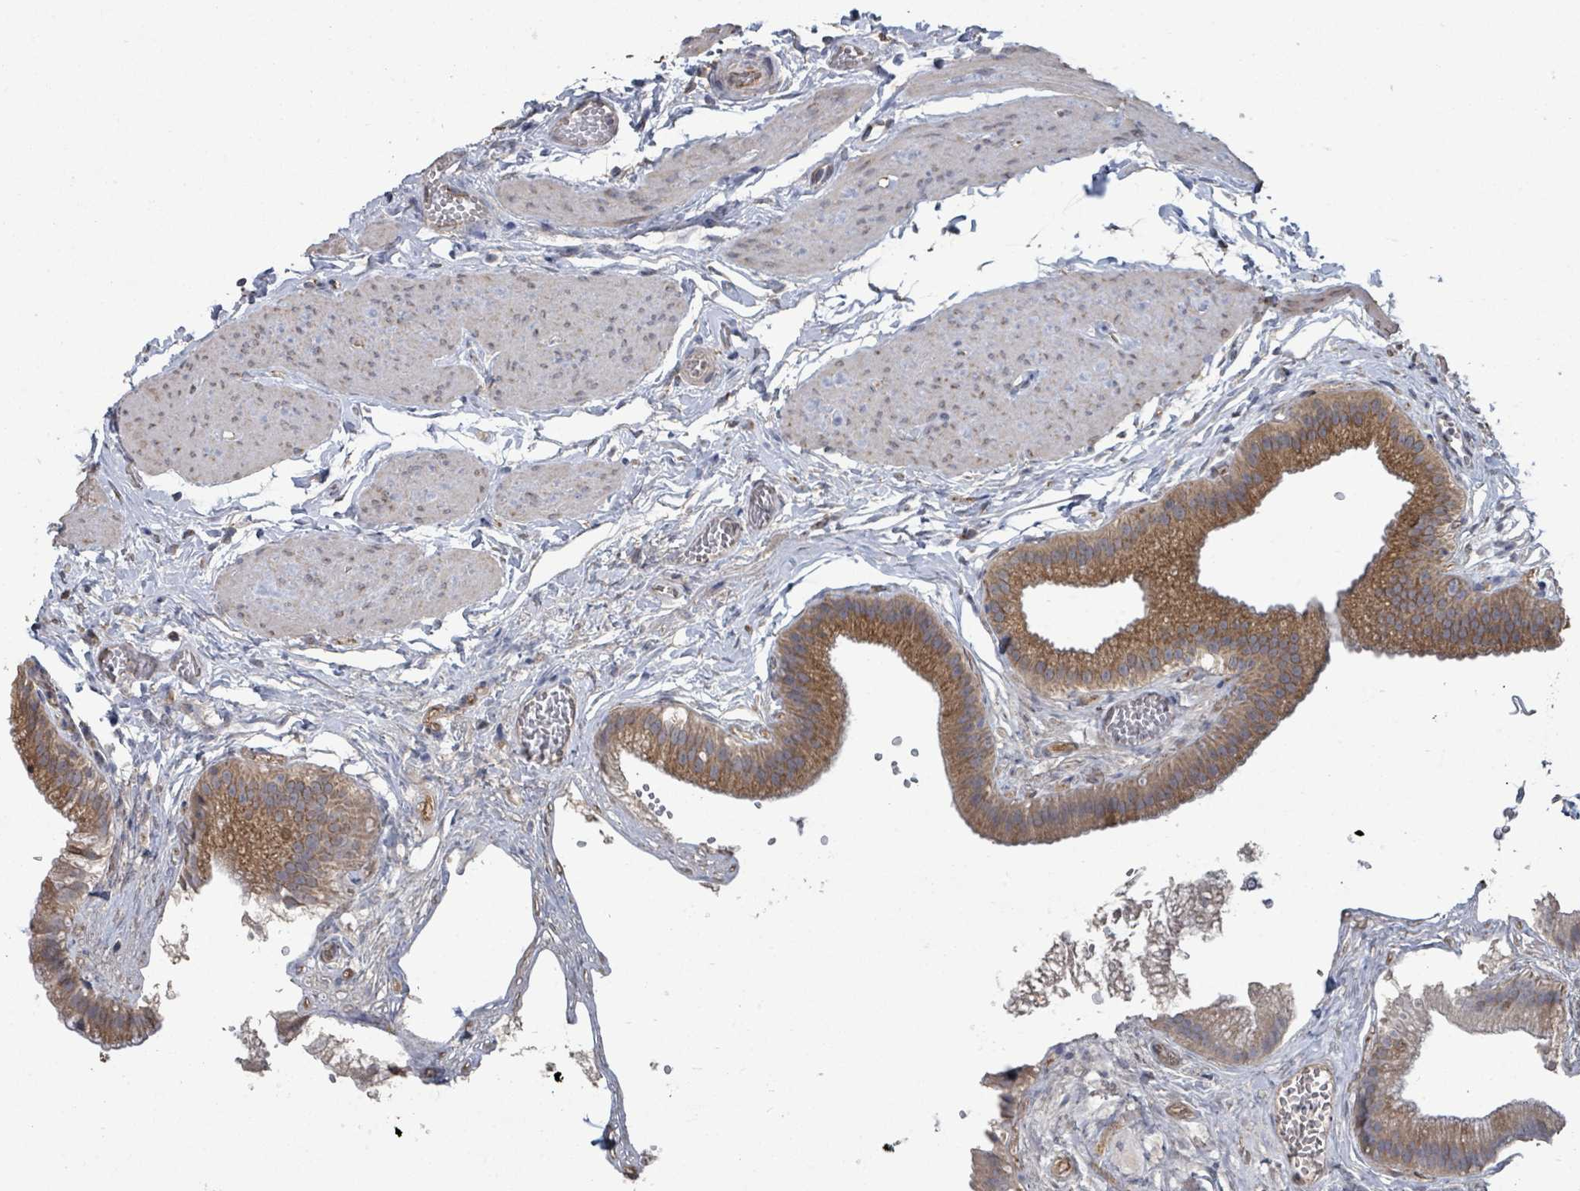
{"staining": {"intensity": "moderate", "quantity": ">75%", "location": "cytoplasmic/membranous"}, "tissue": "gallbladder", "cell_type": "Glandular cells", "image_type": "normal", "snomed": [{"axis": "morphology", "description": "Normal tissue, NOS"}, {"axis": "topography", "description": "Gallbladder"}], "caption": "A histopathology image of human gallbladder stained for a protein demonstrates moderate cytoplasmic/membranous brown staining in glandular cells. The staining is performed using DAB (3,3'-diaminobenzidine) brown chromogen to label protein expression. The nuclei are counter-stained blue using hematoxylin.", "gene": "SLC9A7", "patient": {"sex": "female", "age": 54}}